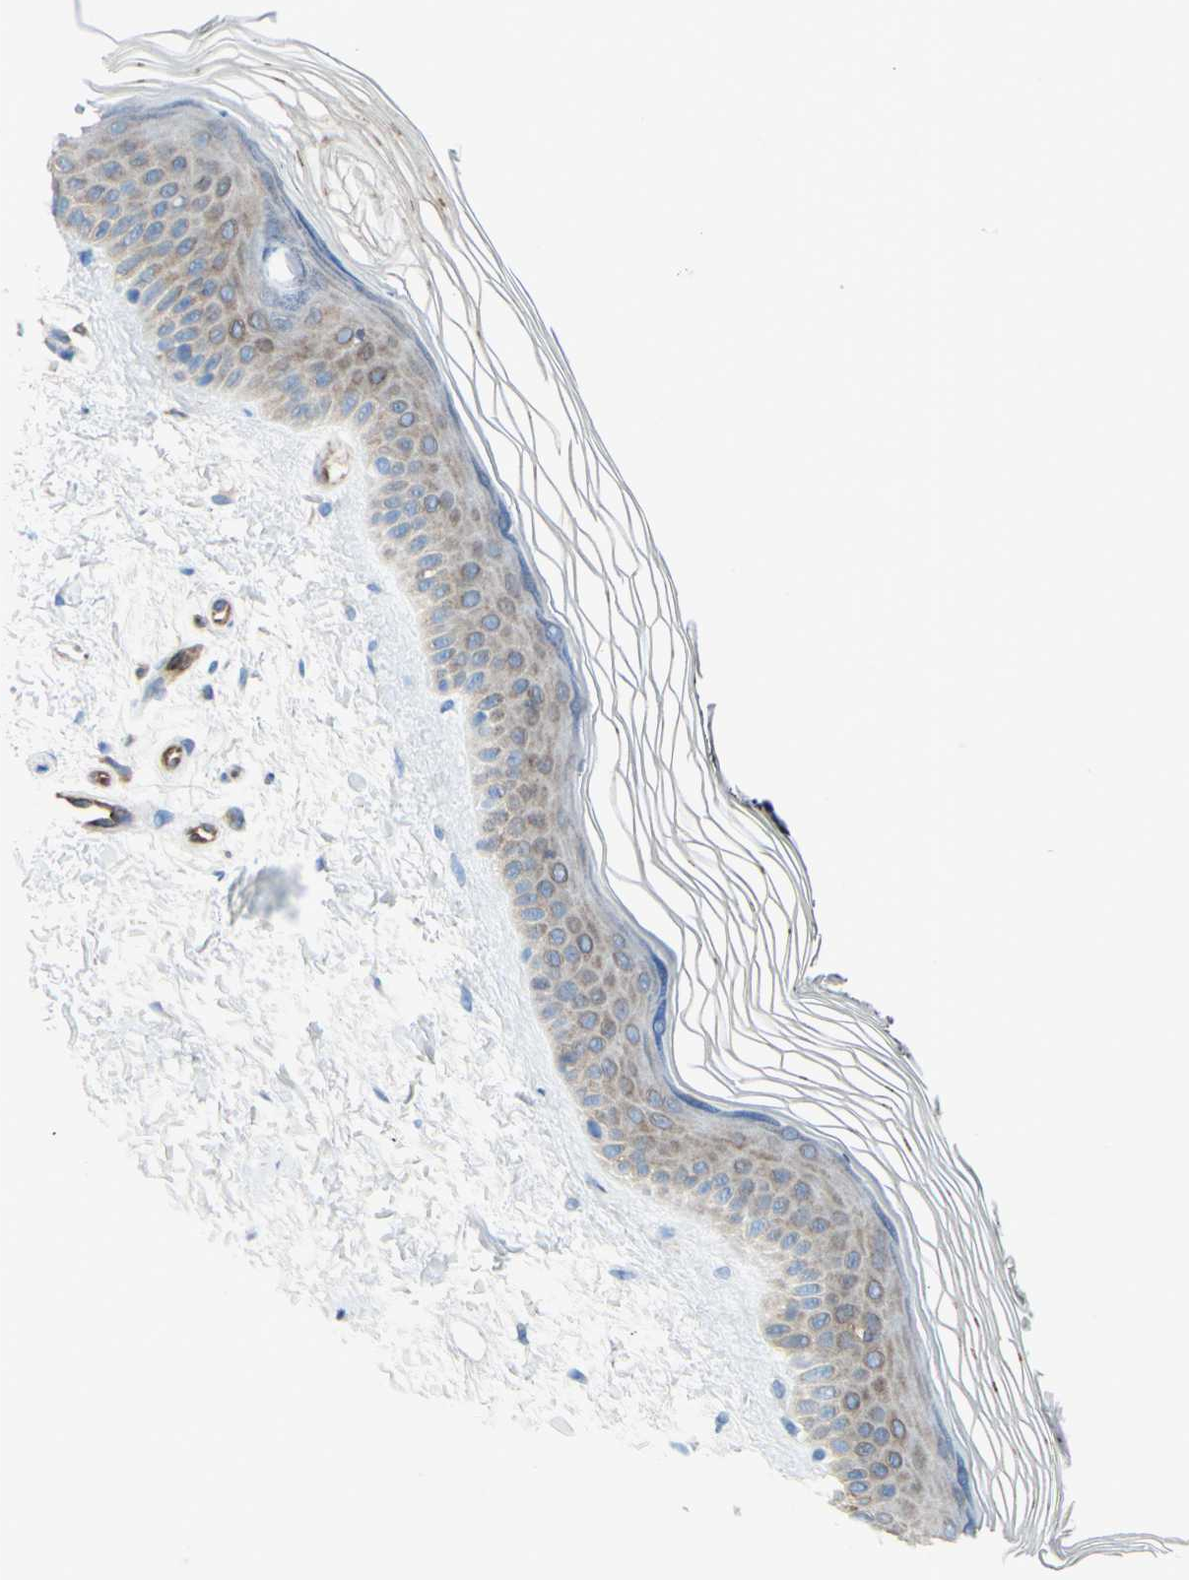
{"staining": {"intensity": "negative", "quantity": "none", "location": "none"}, "tissue": "skin", "cell_type": "Fibroblasts", "image_type": "normal", "snomed": [{"axis": "morphology", "description": "Normal tissue, NOS"}, {"axis": "topography", "description": "Skin"}], "caption": "High power microscopy photomicrograph of an immunohistochemistry micrograph of normal skin, revealing no significant staining in fibroblasts.", "gene": "MGST2", "patient": {"sex": "female", "age": 19}}